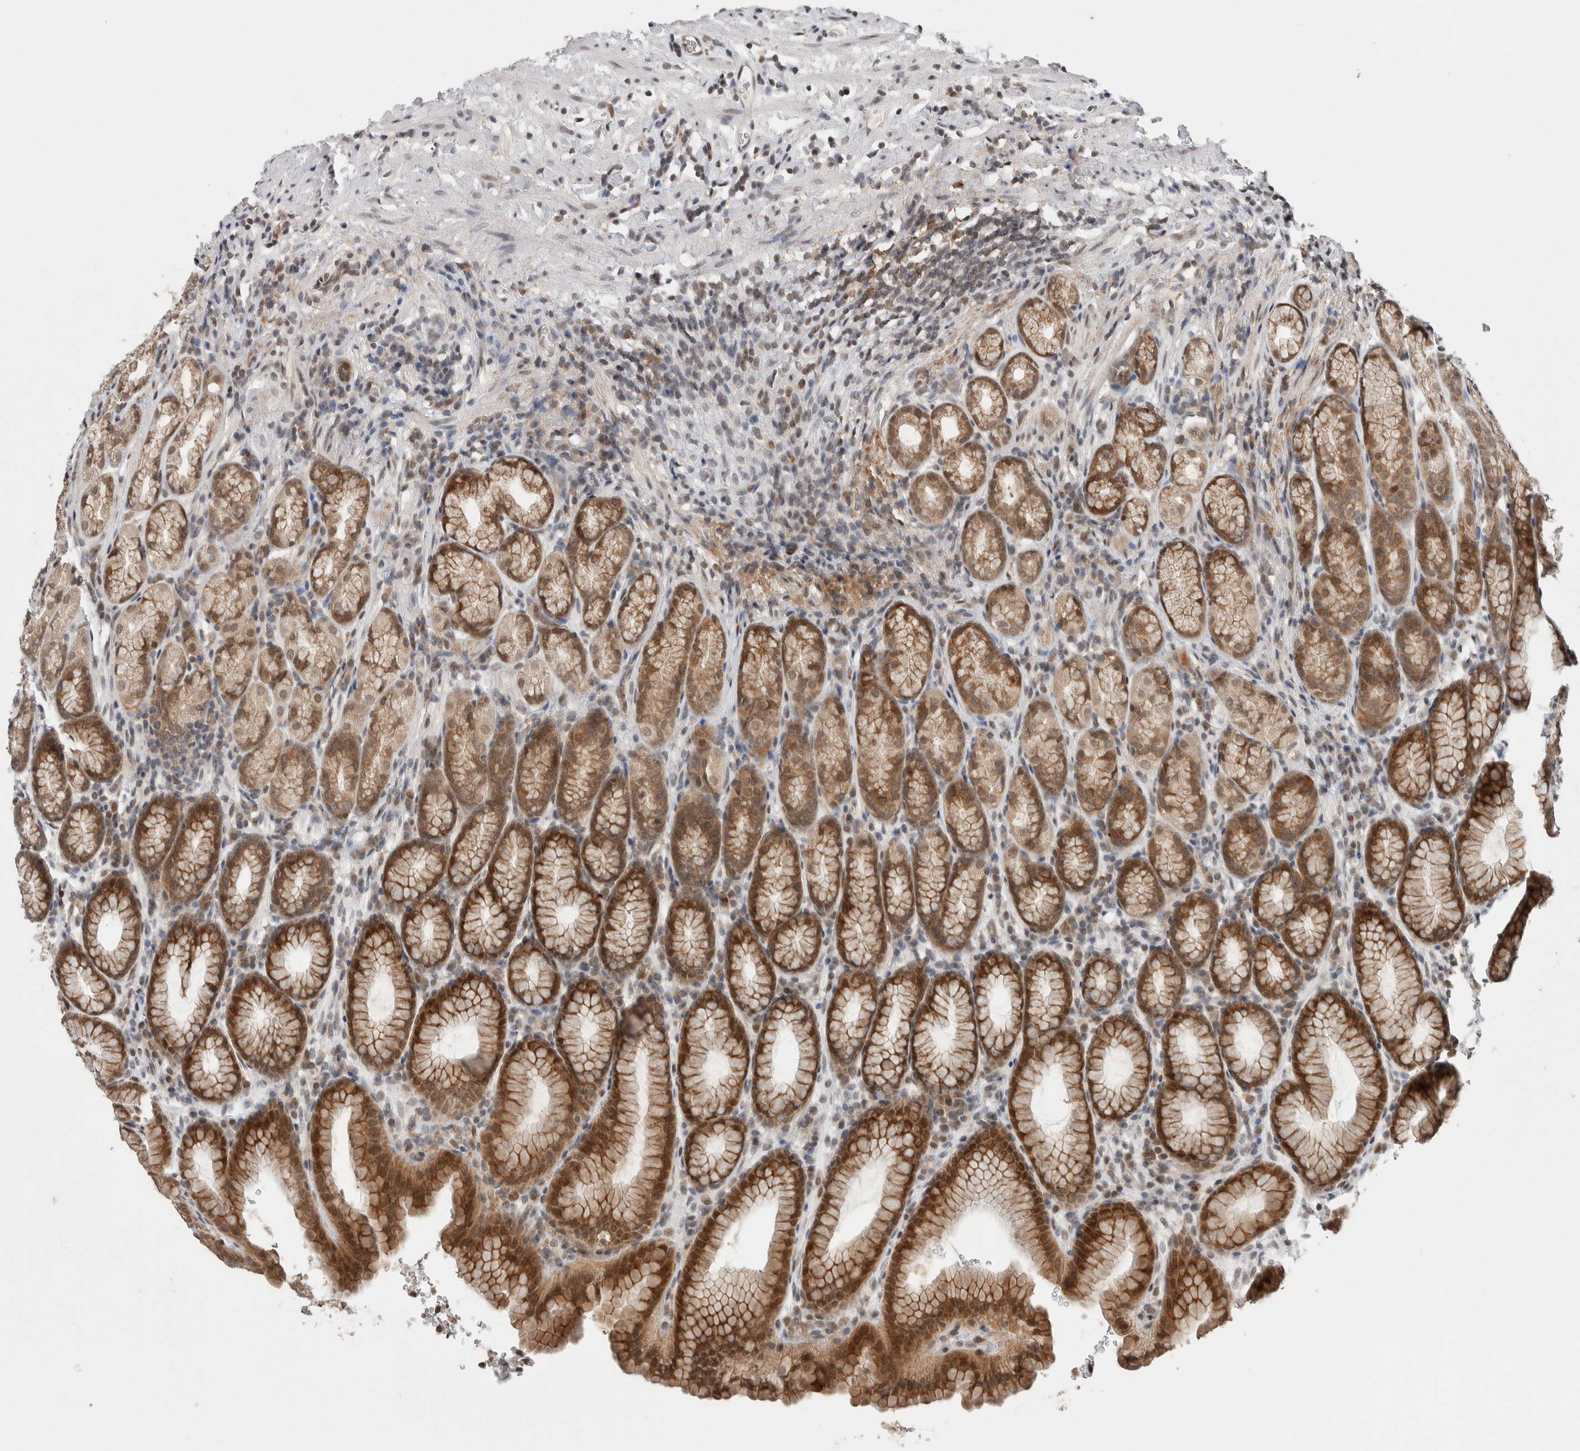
{"staining": {"intensity": "moderate", "quantity": ">75%", "location": "cytoplasmic/membranous,nuclear"}, "tissue": "stomach", "cell_type": "Glandular cells", "image_type": "normal", "snomed": [{"axis": "morphology", "description": "Normal tissue, NOS"}, {"axis": "topography", "description": "Stomach"}], "caption": "Stomach stained with immunohistochemistry (IHC) demonstrates moderate cytoplasmic/membranous,nuclear expression in approximately >75% of glandular cells.", "gene": "KCNK1", "patient": {"sex": "male", "age": 42}}